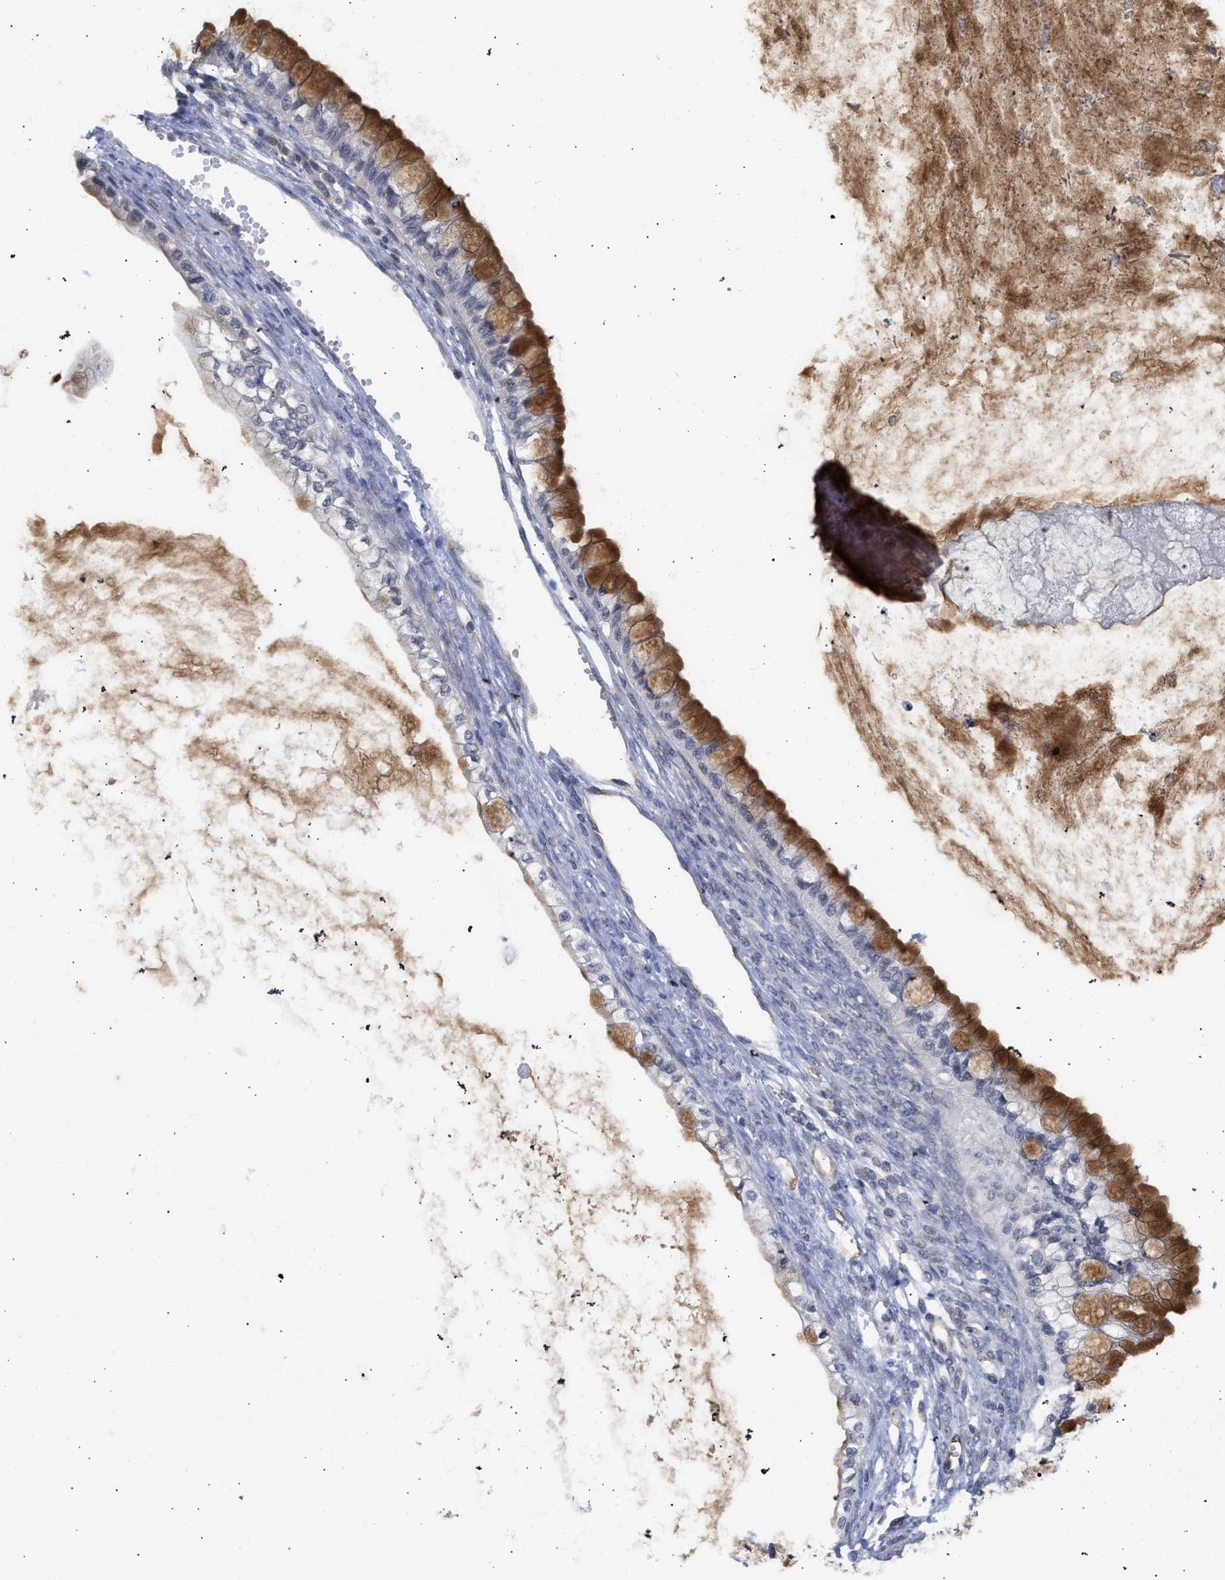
{"staining": {"intensity": "moderate", "quantity": "25%-75%", "location": "cytoplasmic/membranous"}, "tissue": "ovarian cancer", "cell_type": "Tumor cells", "image_type": "cancer", "snomed": [{"axis": "morphology", "description": "Cystadenocarcinoma, mucinous, NOS"}, {"axis": "topography", "description": "Ovary"}], "caption": "High-power microscopy captured an IHC histopathology image of ovarian mucinous cystadenocarcinoma, revealing moderate cytoplasmic/membranous positivity in approximately 25%-75% of tumor cells. (brown staining indicates protein expression, while blue staining denotes nuclei).", "gene": "THRA", "patient": {"sex": "female", "age": 57}}